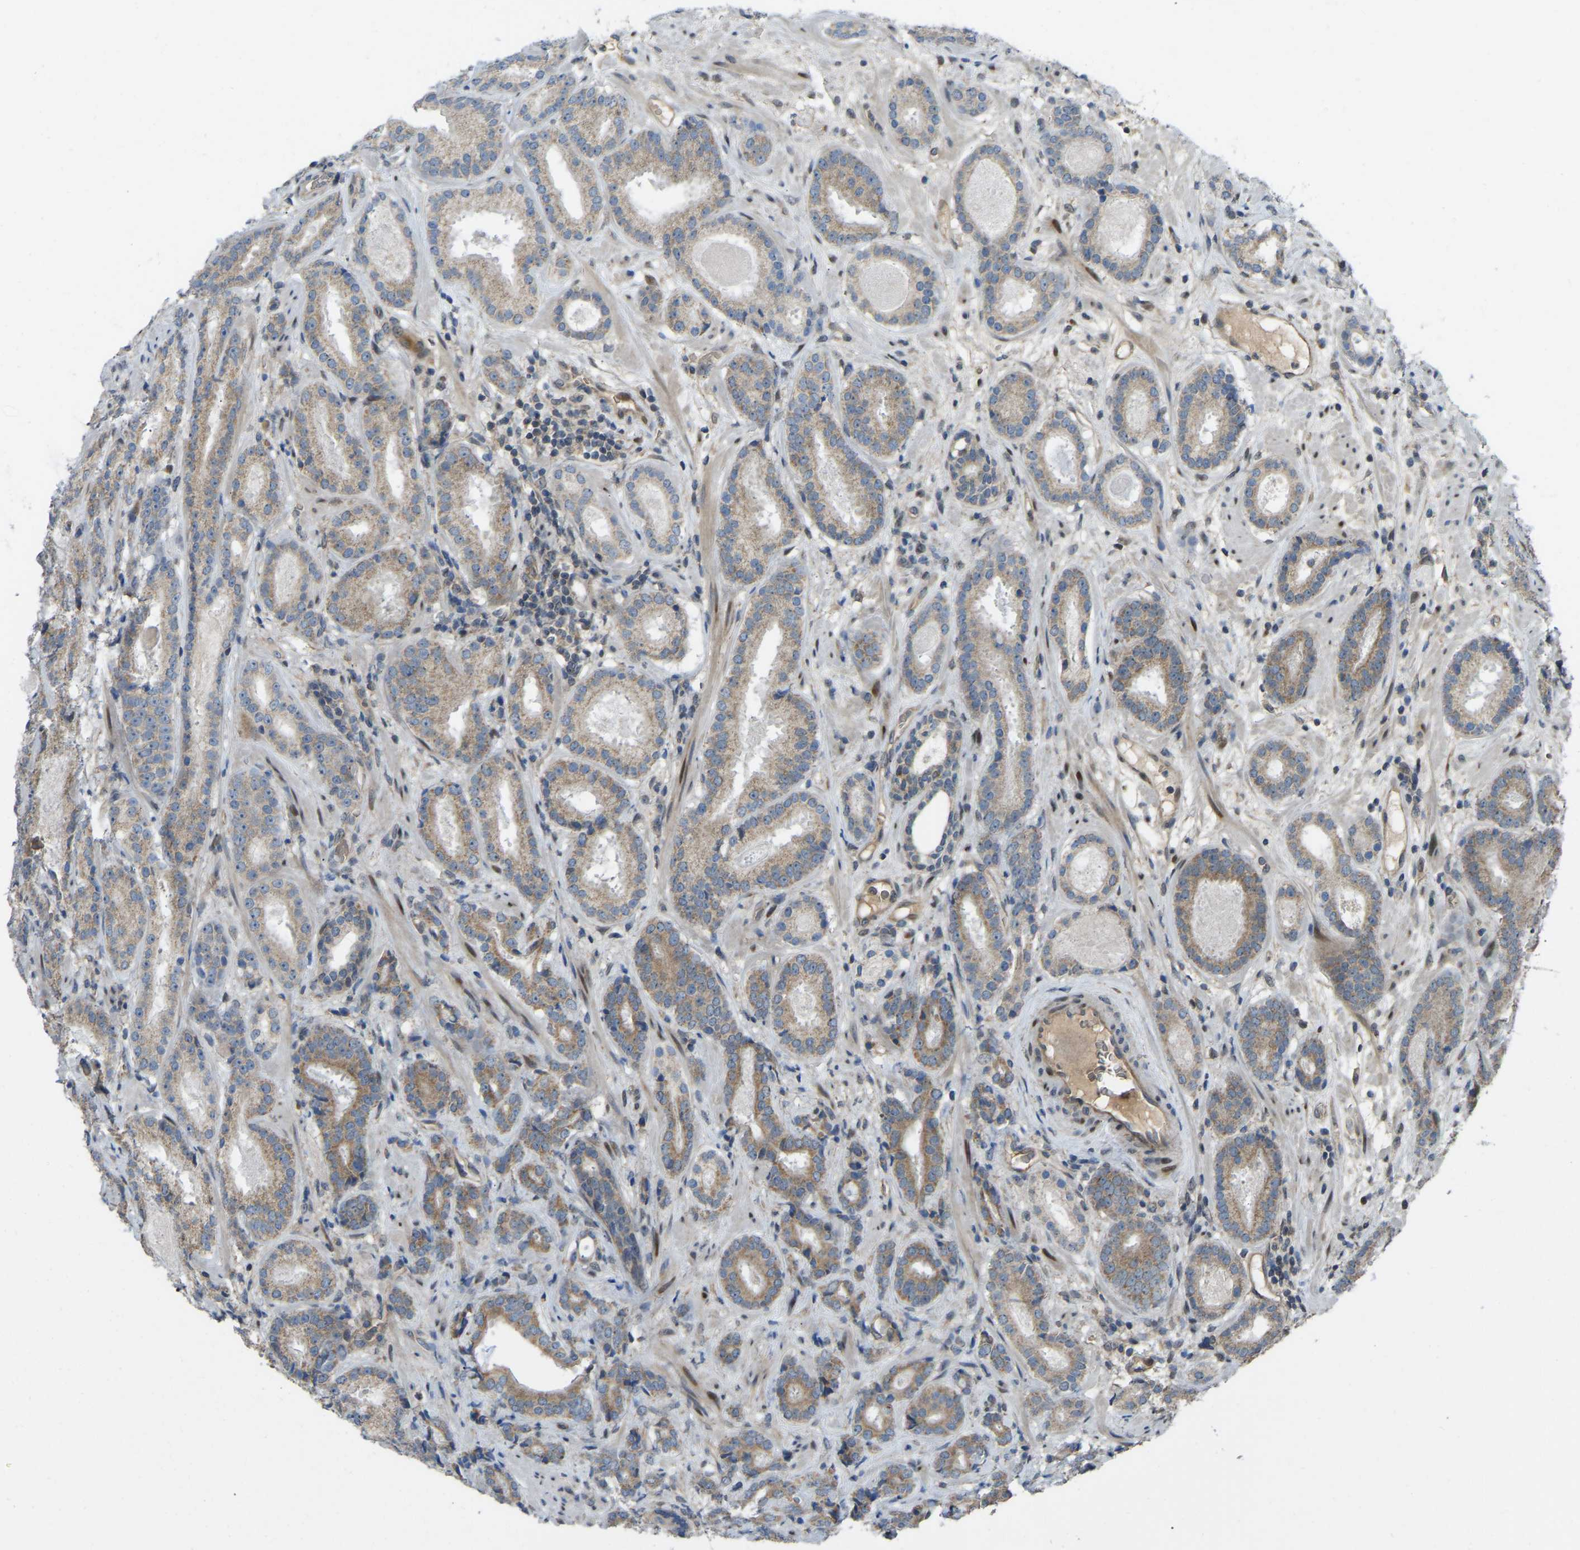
{"staining": {"intensity": "moderate", "quantity": "25%-75%", "location": "cytoplasmic/membranous"}, "tissue": "prostate cancer", "cell_type": "Tumor cells", "image_type": "cancer", "snomed": [{"axis": "morphology", "description": "Adenocarcinoma, Low grade"}, {"axis": "topography", "description": "Prostate"}], "caption": "An immunohistochemistry (IHC) image of tumor tissue is shown. Protein staining in brown labels moderate cytoplasmic/membranous positivity in low-grade adenocarcinoma (prostate) within tumor cells.", "gene": "C21orf91", "patient": {"sex": "male", "age": 69}}